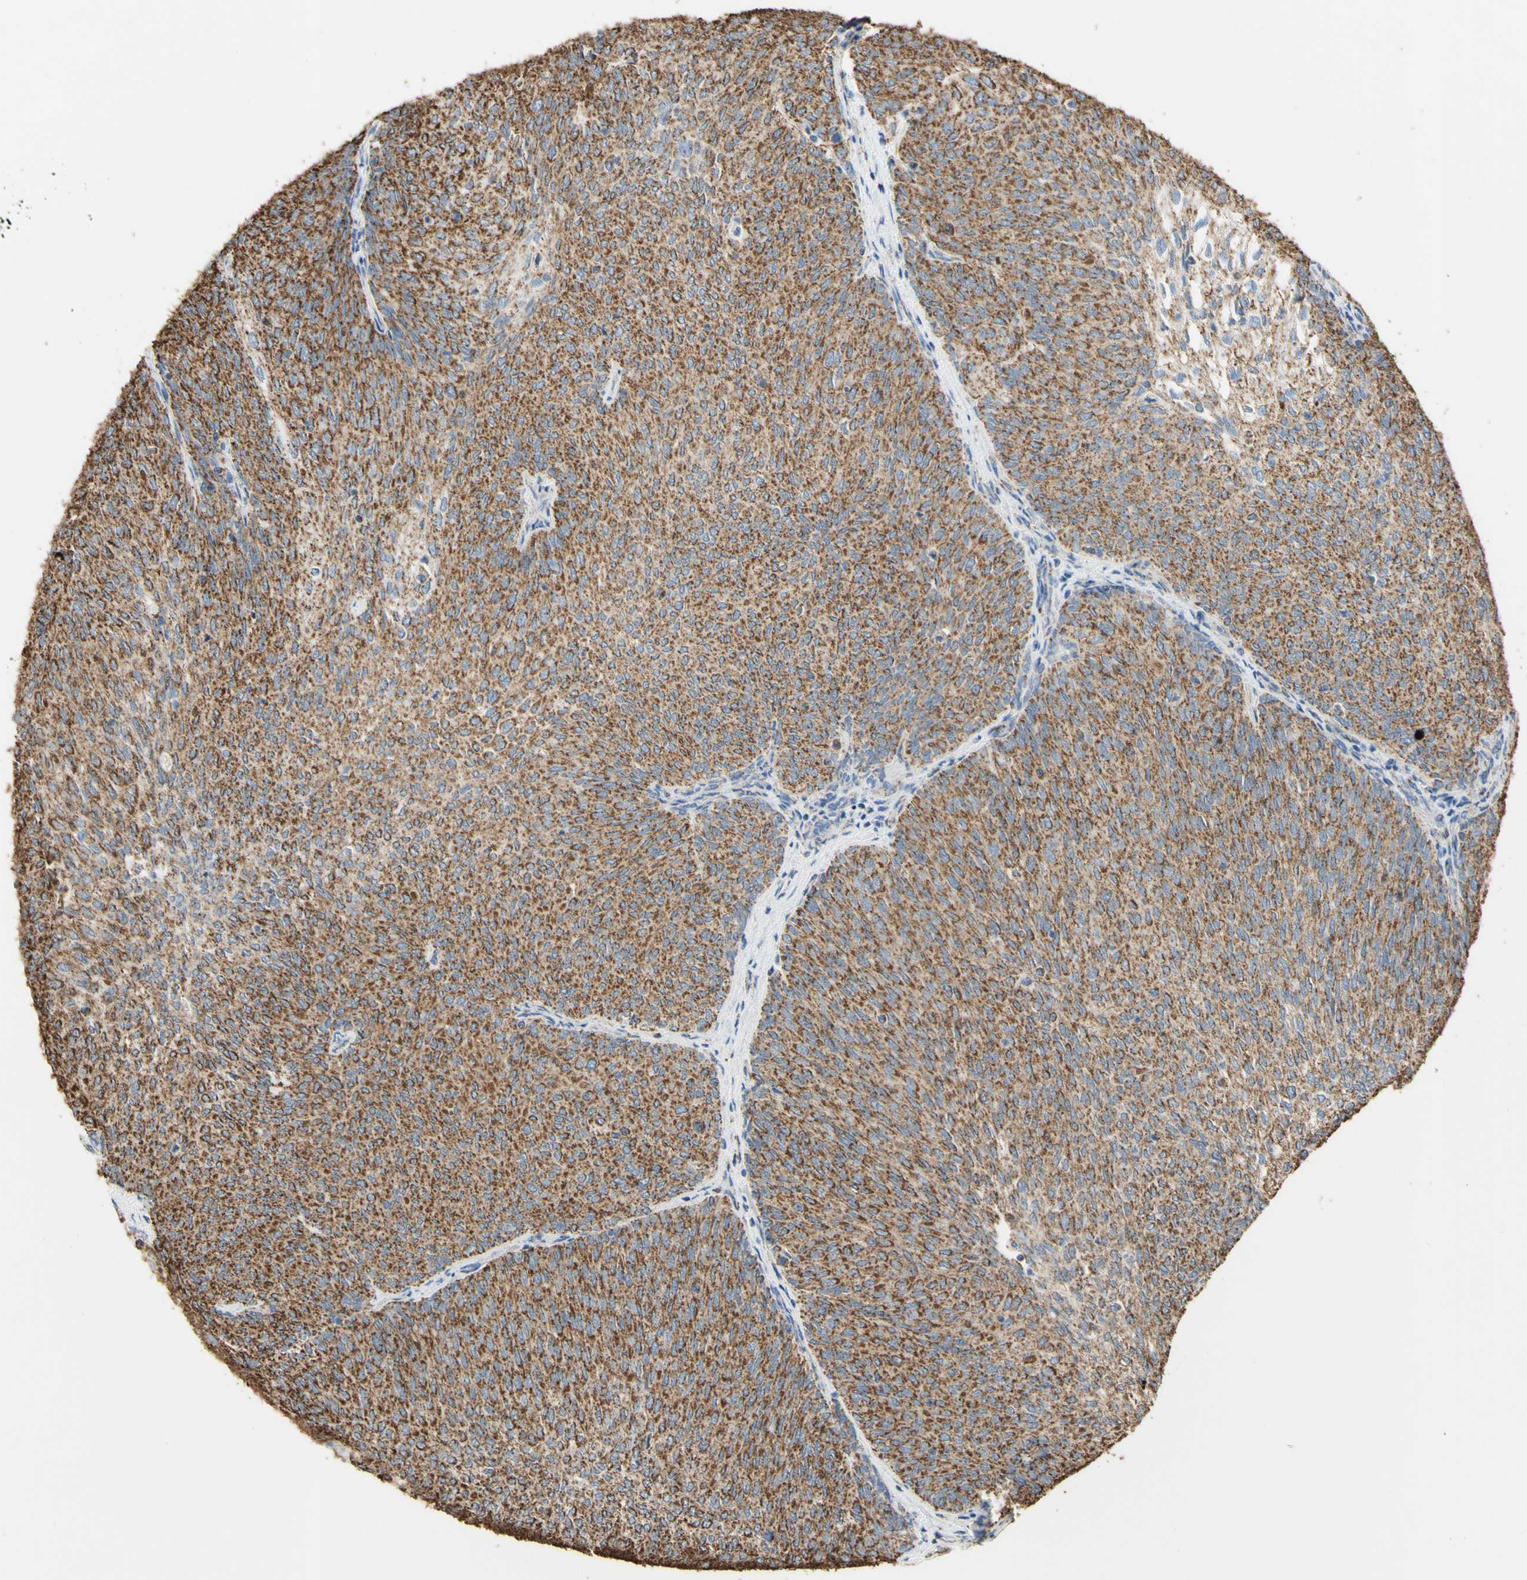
{"staining": {"intensity": "moderate", "quantity": ">75%", "location": "cytoplasmic/membranous"}, "tissue": "urothelial cancer", "cell_type": "Tumor cells", "image_type": "cancer", "snomed": [{"axis": "morphology", "description": "Urothelial carcinoma, Low grade"}, {"axis": "topography", "description": "Urinary bladder"}], "caption": "Protein expression analysis of urothelial carcinoma (low-grade) exhibits moderate cytoplasmic/membranous staining in about >75% of tumor cells. (IHC, brightfield microscopy, high magnification).", "gene": "CMKLR2", "patient": {"sex": "female", "age": 79}}